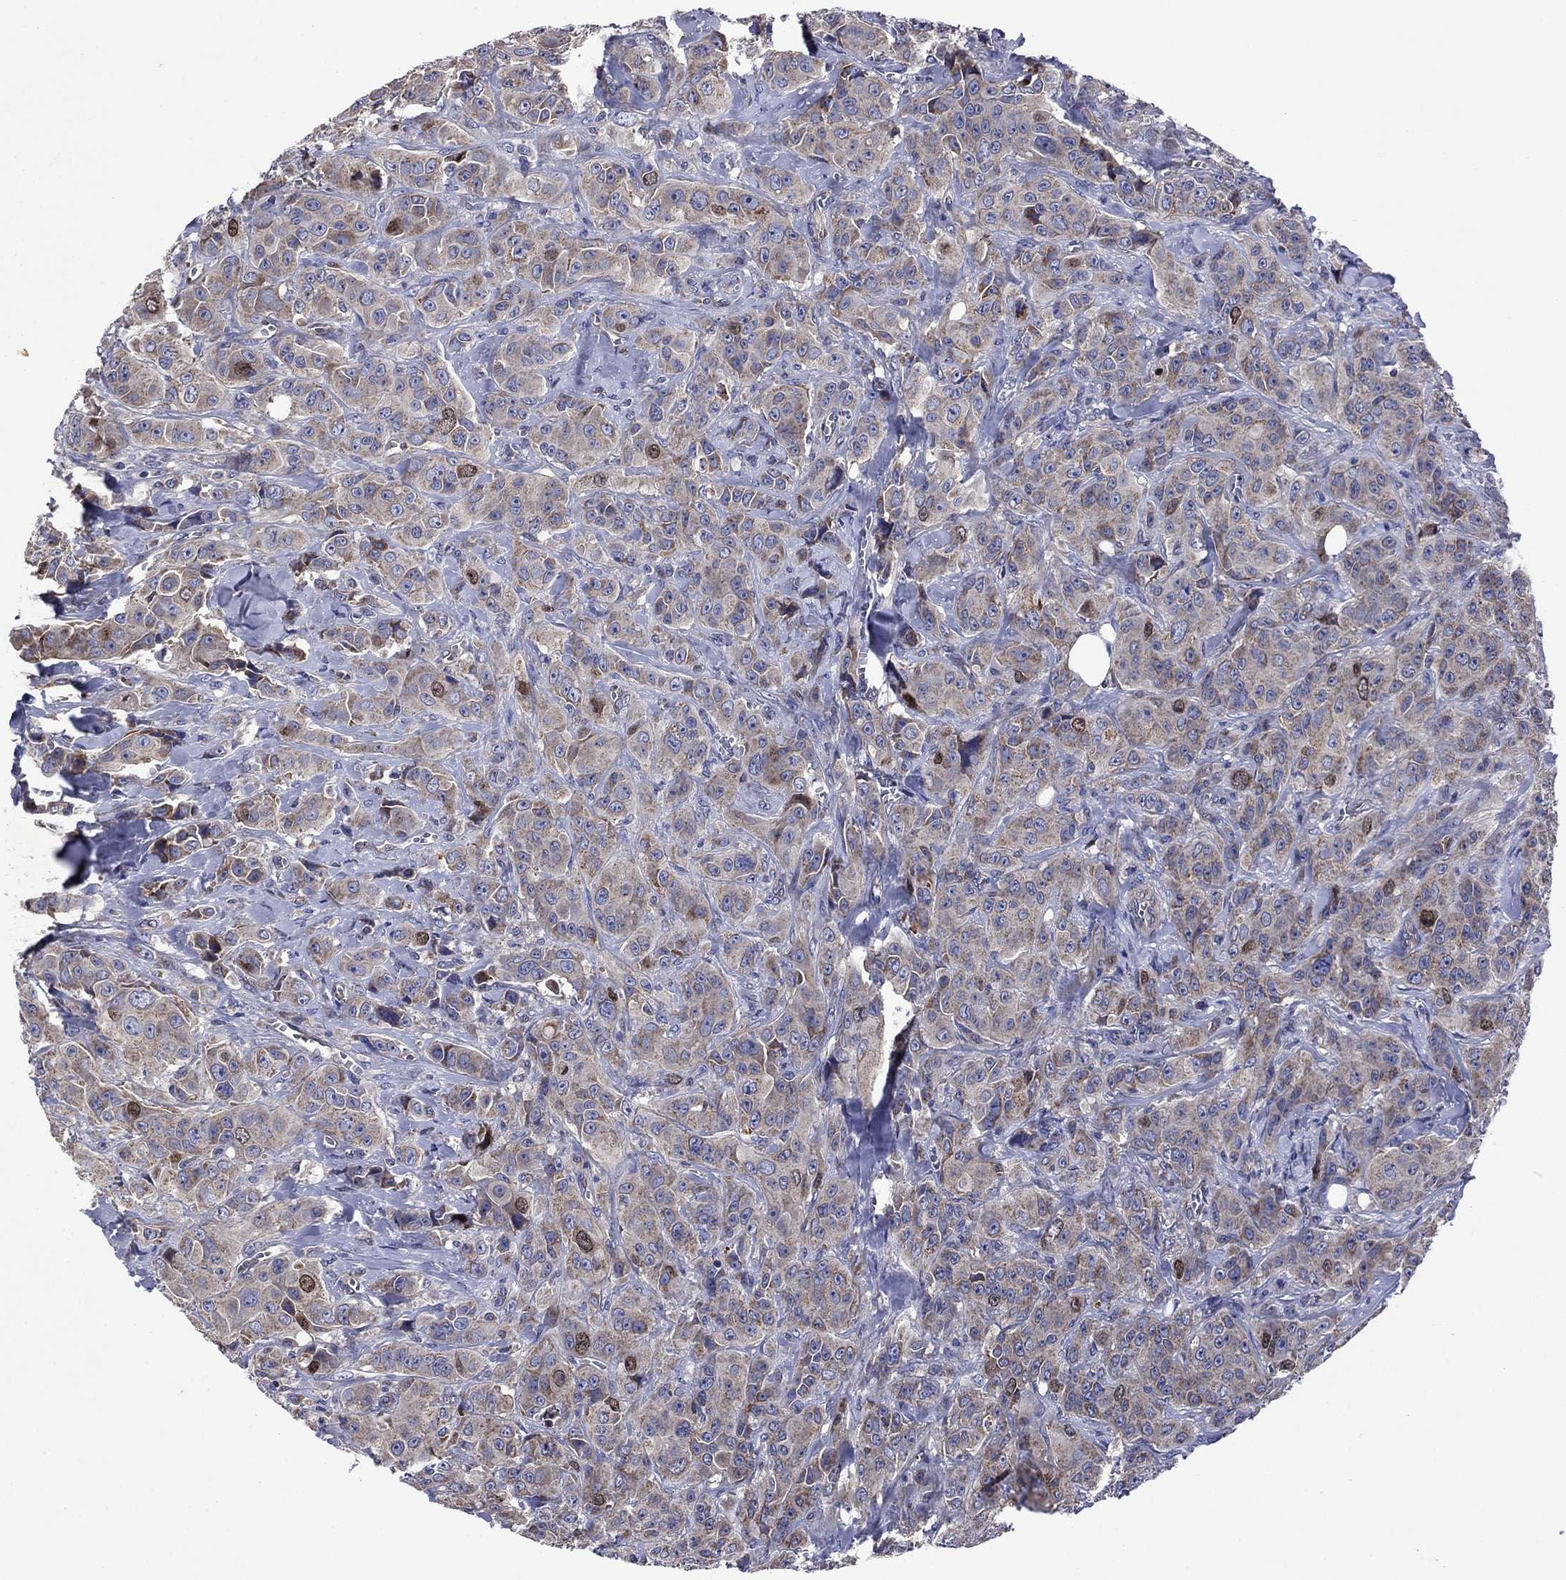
{"staining": {"intensity": "moderate", "quantity": "<25%", "location": "cytoplasmic/membranous"}, "tissue": "breast cancer", "cell_type": "Tumor cells", "image_type": "cancer", "snomed": [{"axis": "morphology", "description": "Duct carcinoma"}, {"axis": "topography", "description": "Breast"}], "caption": "Breast intraductal carcinoma stained for a protein reveals moderate cytoplasmic/membranous positivity in tumor cells.", "gene": "KIF22", "patient": {"sex": "female", "age": 43}}